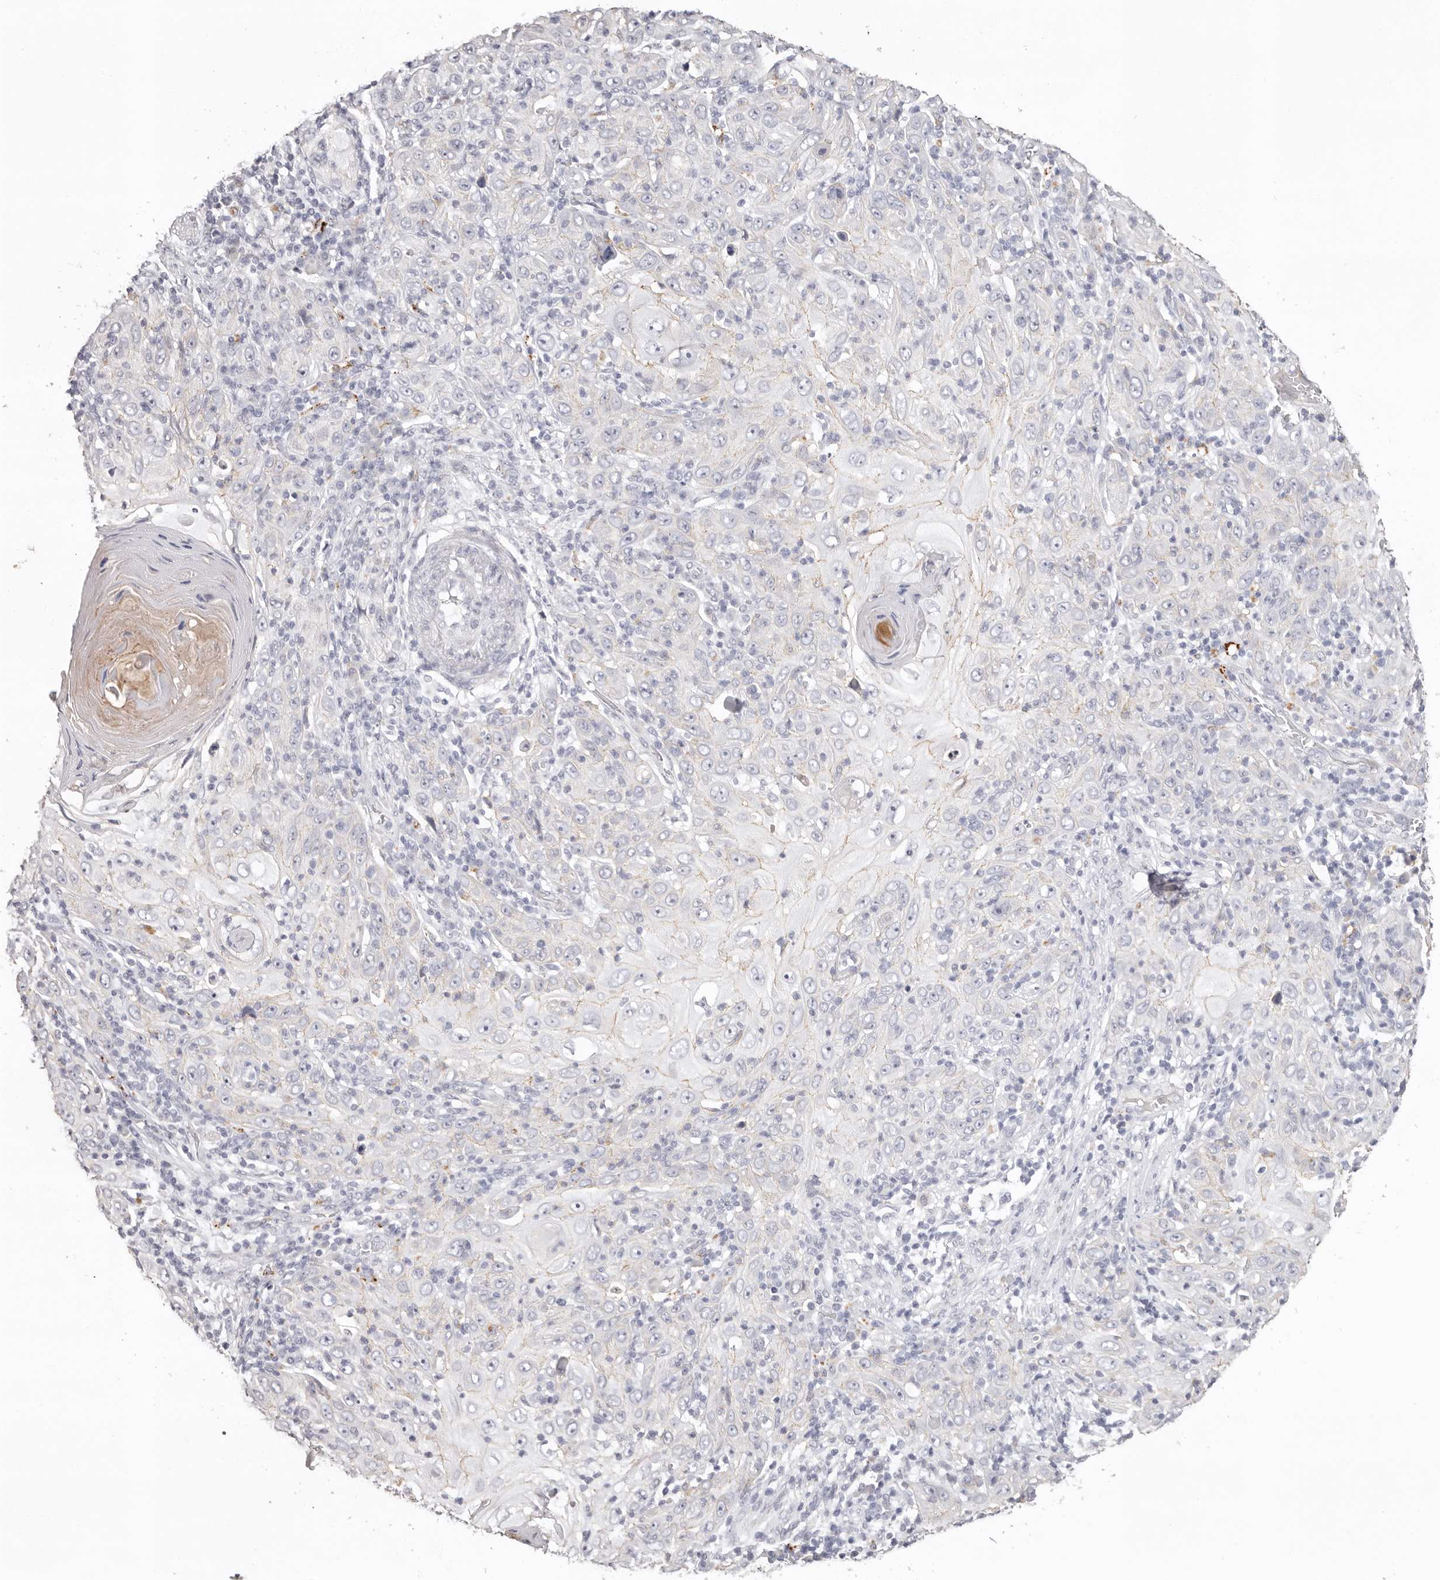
{"staining": {"intensity": "negative", "quantity": "none", "location": "none"}, "tissue": "skin cancer", "cell_type": "Tumor cells", "image_type": "cancer", "snomed": [{"axis": "morphology", "description": "Squamous cell carcinoma, NOS"}, {"axis": "topography", "description": "Skin"}], "caption": "Immunohistochemical staining of skin cancer exhibits no significant positivity in tumor cells.", "gene": "PCDHB6", "patient": {"sex": "female", "age": 88}}